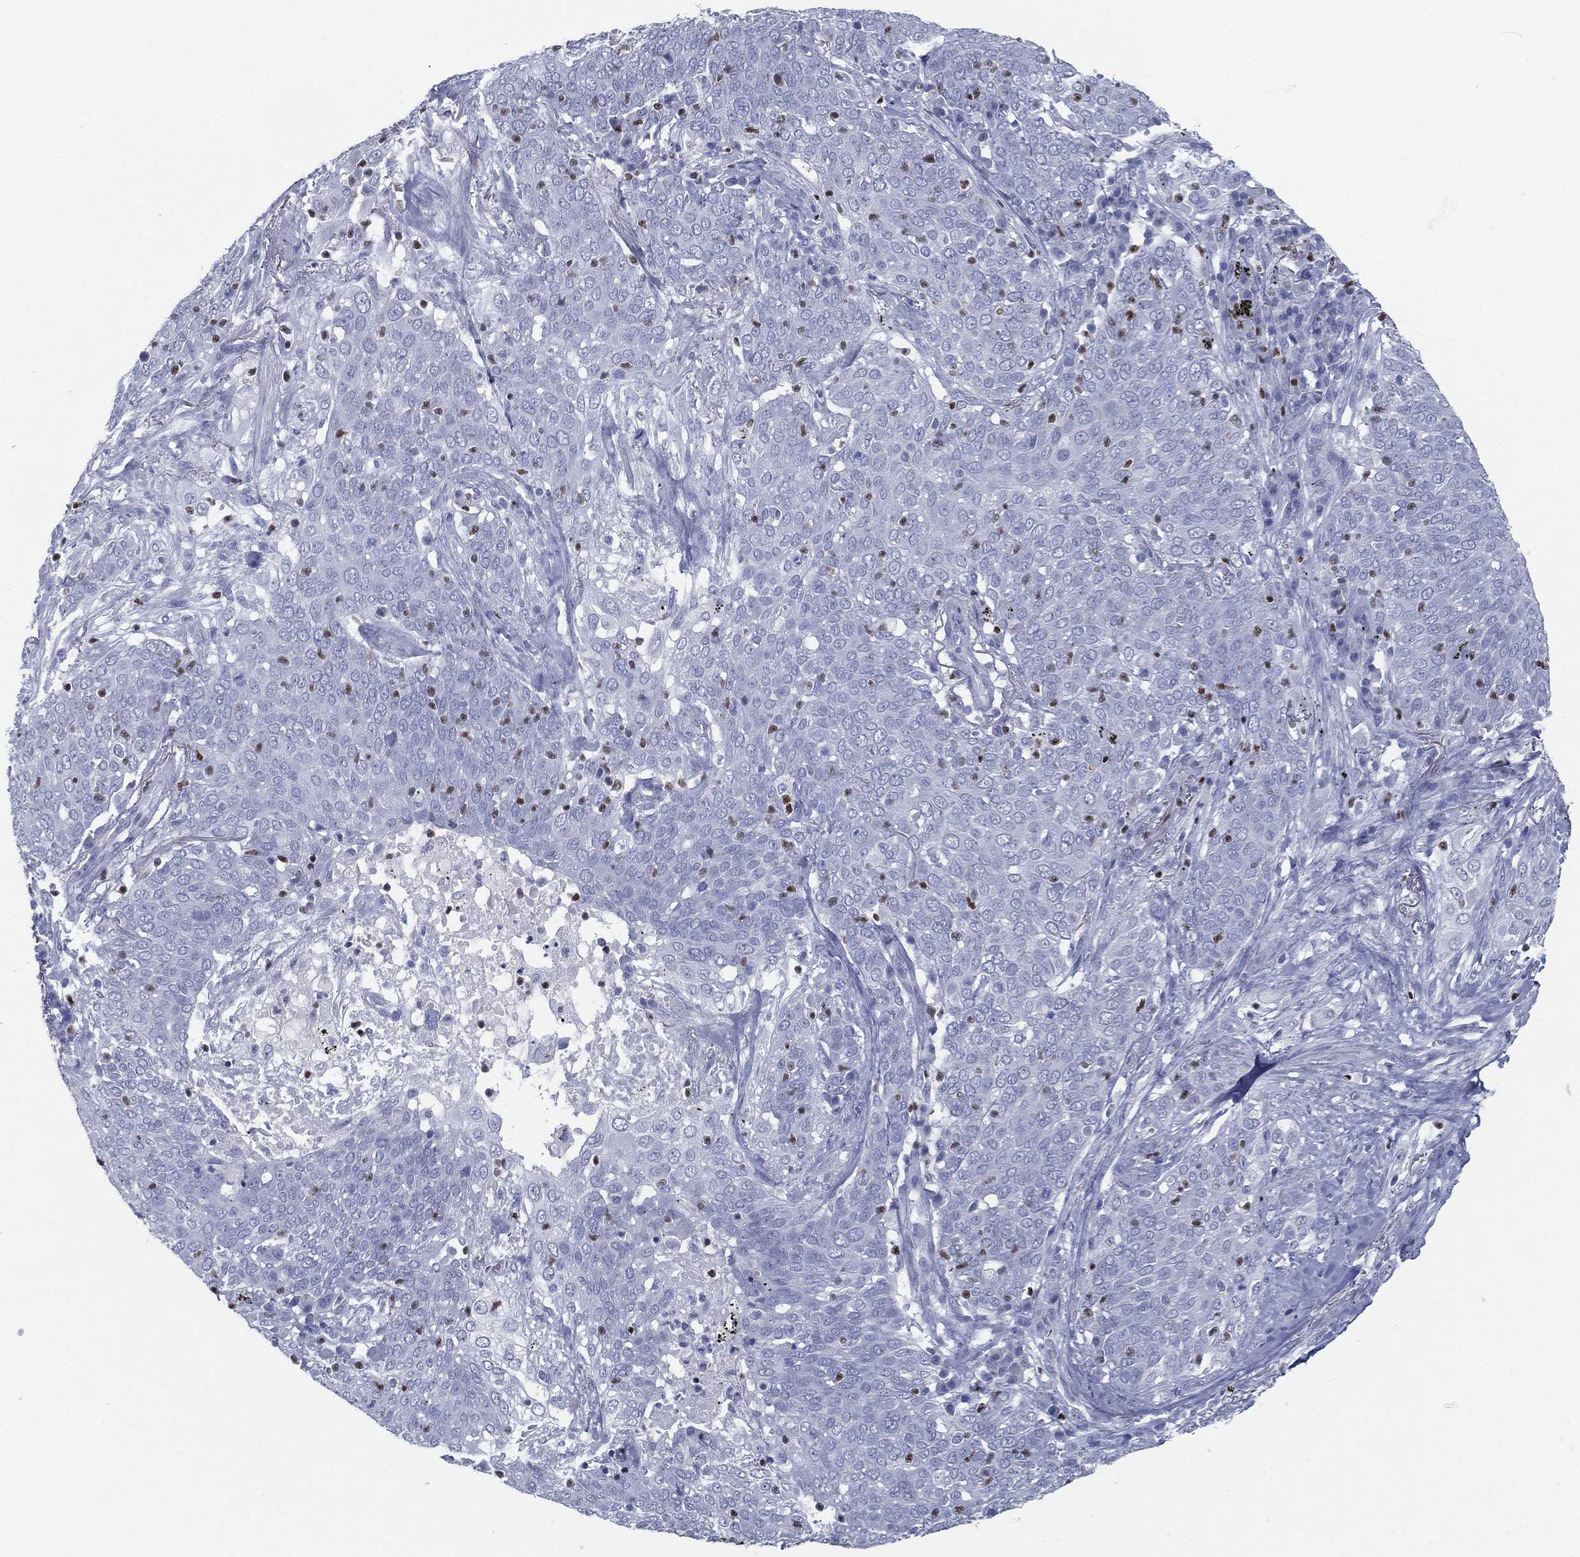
{"staining": {"intensity": "negative", "quantity": "none", "location": "none"}, "tissue": "lung cancer", "cell_type": "Tumor cells", "image_type": "cancer", "snomed": [{"axis": "morphology", "description": "Squamous cell carcinoma, NOS"}, {"axis": "topography", "description": "Lung"}], "caption": "Human lung squamous cell carcinoma stained for a protein using immunohistochemistry demonstrates no positivity in tumor cells.", "gene": "PYHIN1", "patient": {"sex": "male", "age": 82}}